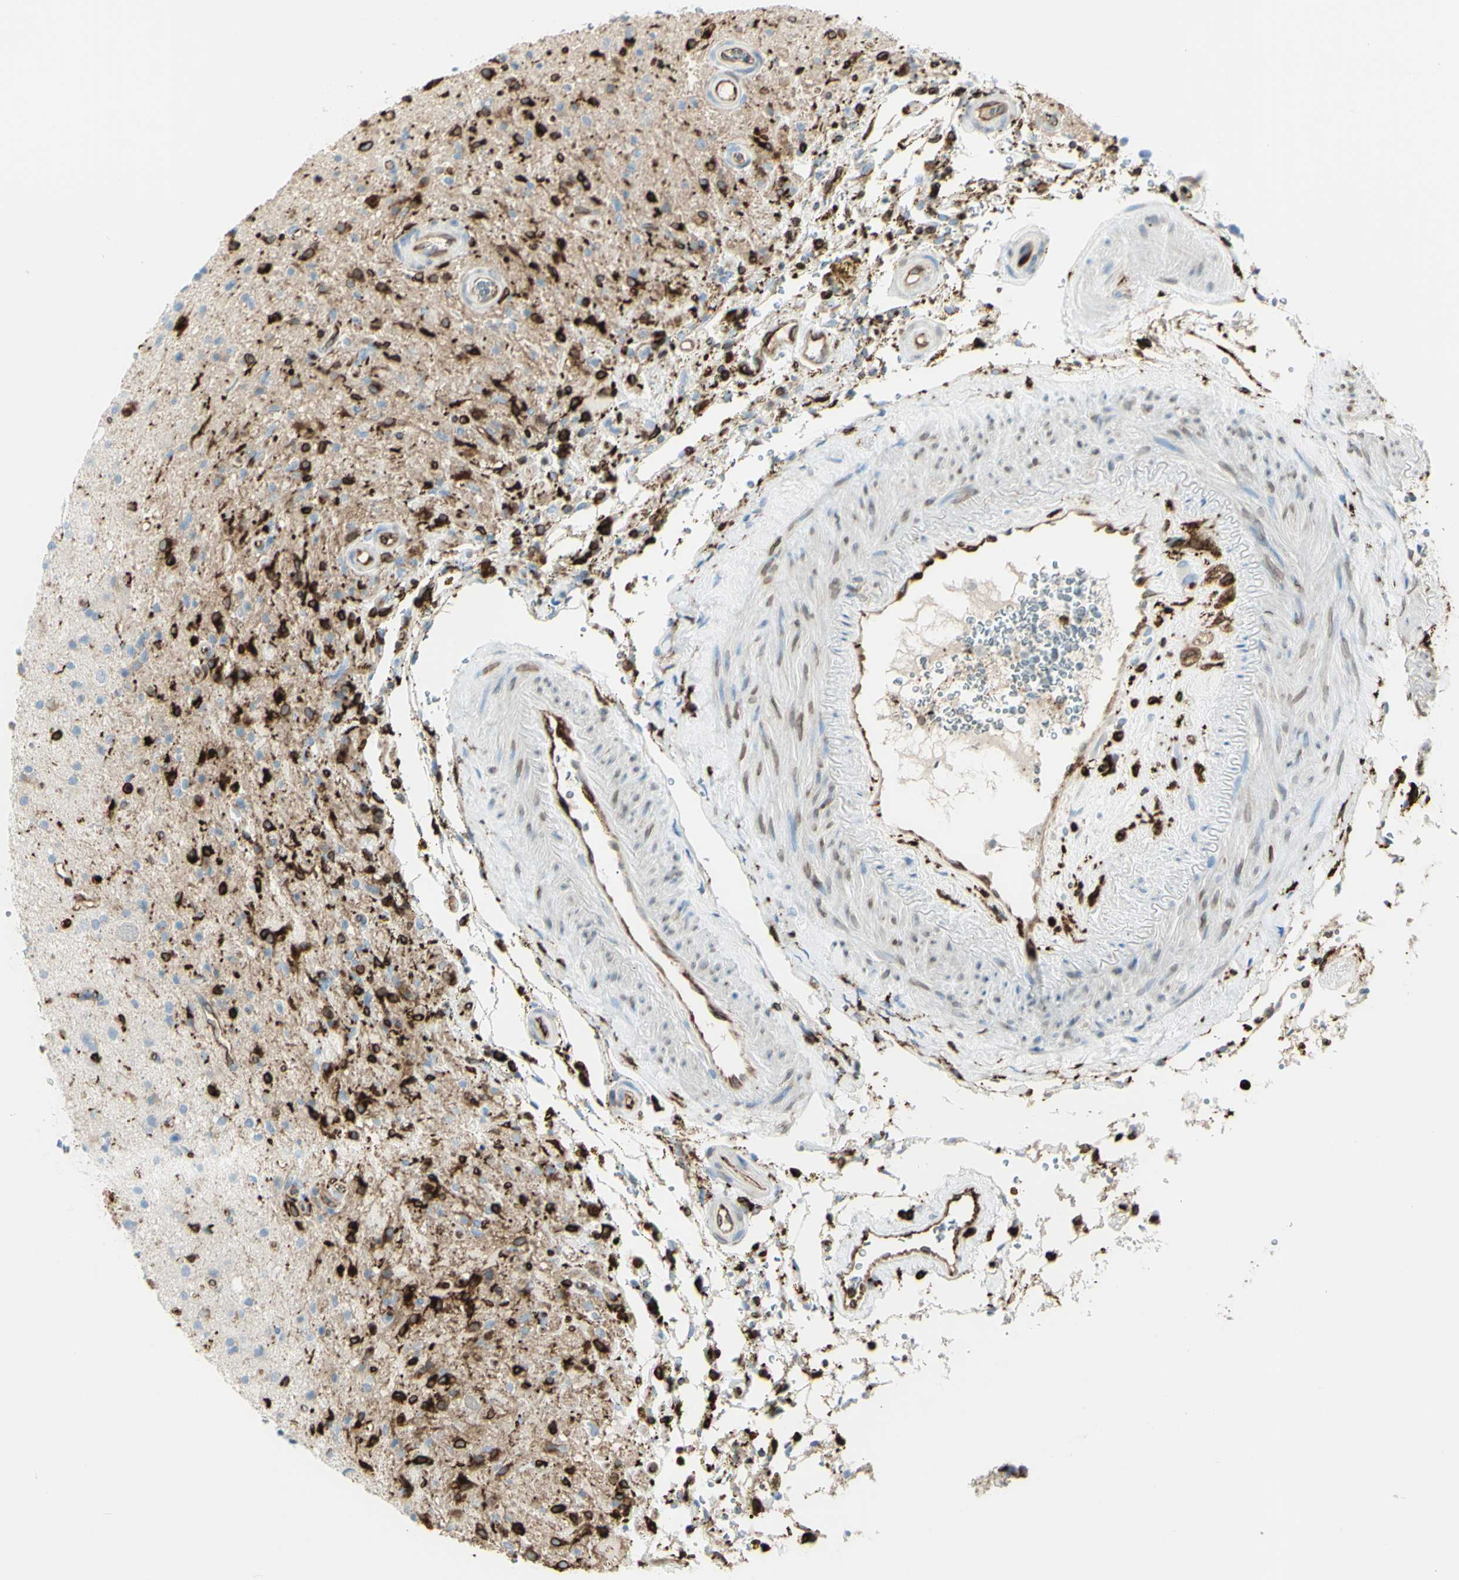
{"staining": {"intensity": "weak", "quantity": "25%-75%", "location": "cytoplasmic/membranous"}, "tissue": "glioma", "cell_type": "Tumor cells", "image_type": "cancer", "snomed": [{"axis": "morphology", "description": "Glioma, malignant, High grade"}, {"axis": "topography", "description": "Brain"}], "caption": "Weak cytoplasmic/membranous expression for a protein is appreciated in approximately 25%-75% of tumor cells of glioma using immunohistochemistry.", "gene": "CD74", "patient": {"sex": "male", "age": 33}}